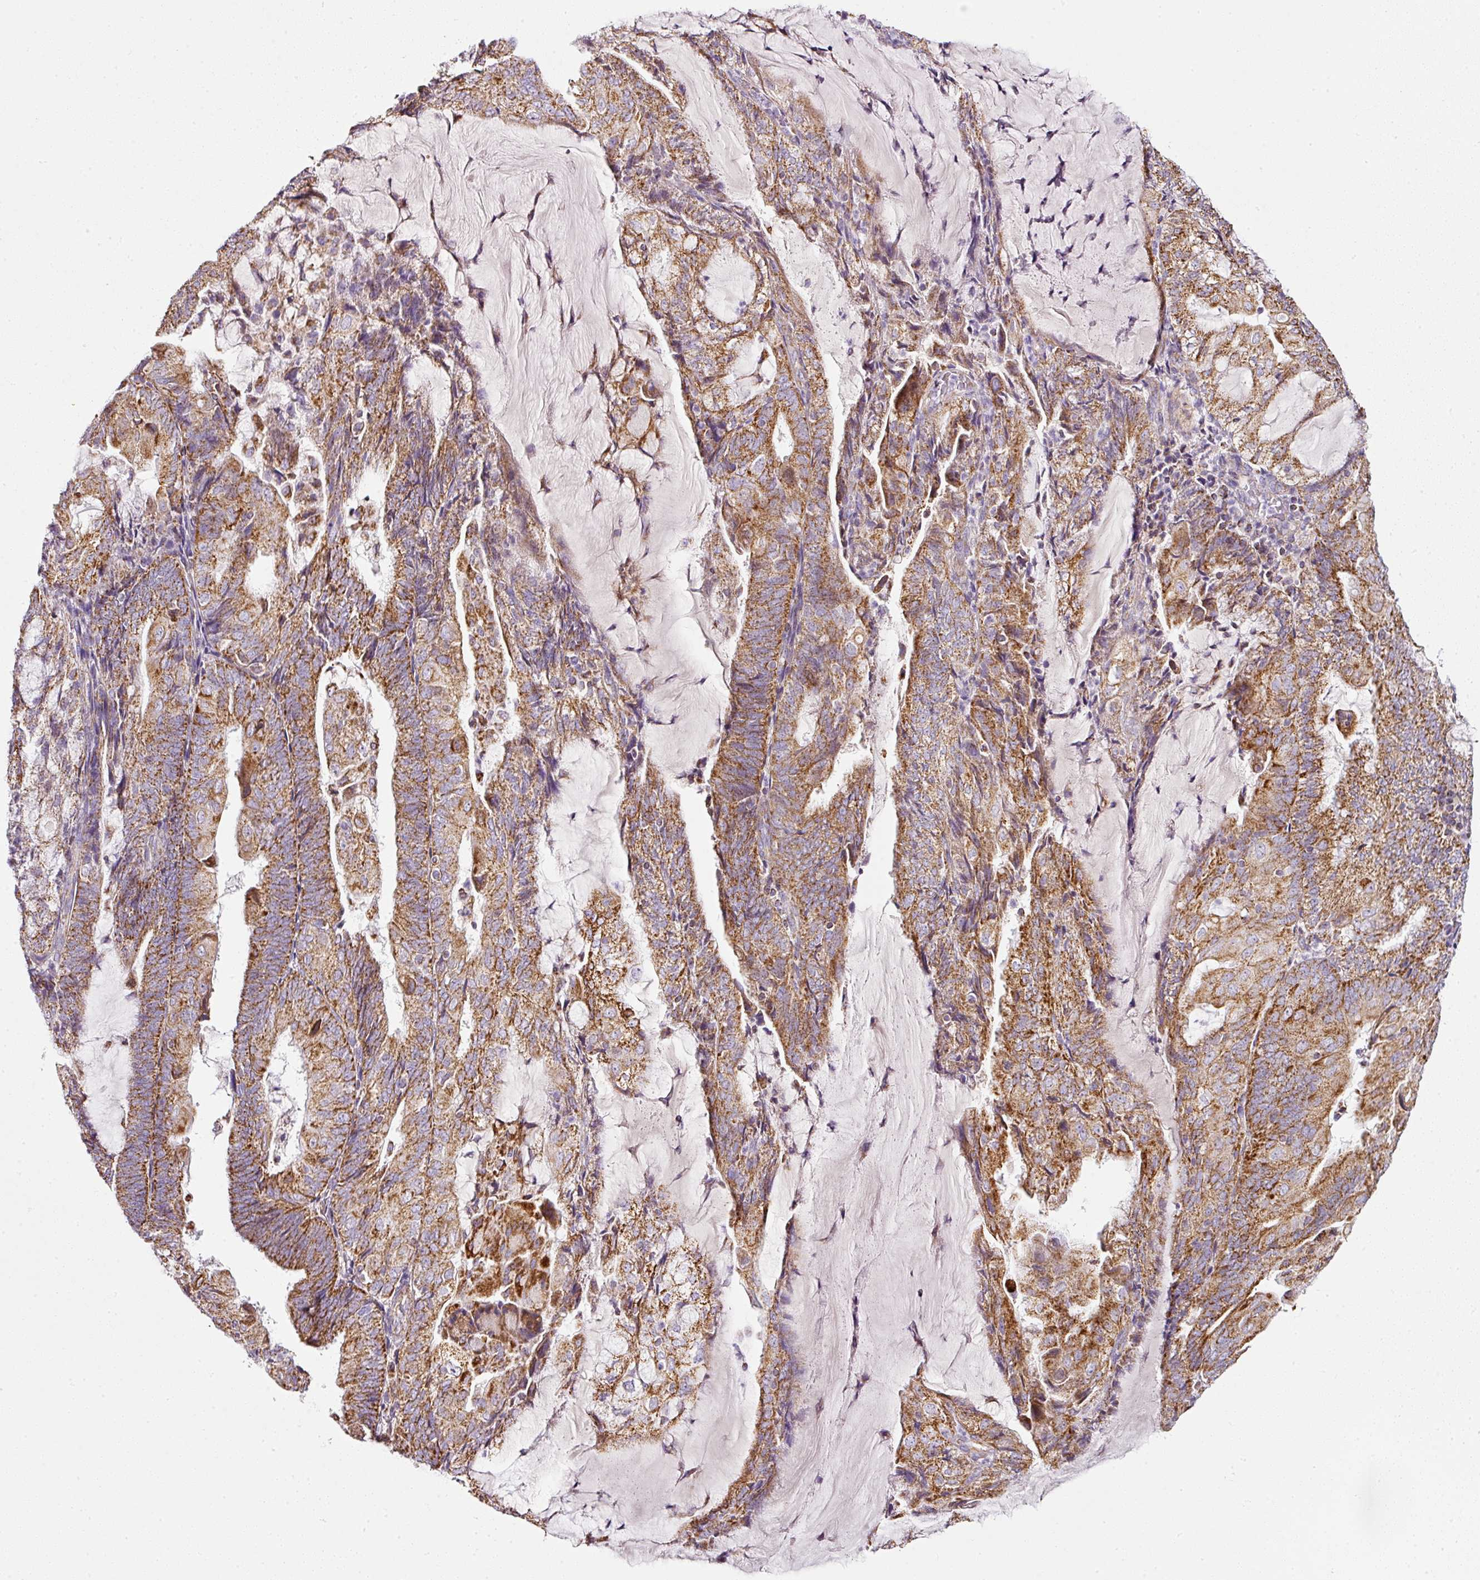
{"staining": {"intensity": "moderate", "quantity": ">75%", "location": "cytoplasmic/membranous"}, "tissue": "endometrial cancer", "cell_type": "Tumor cells", "image_type": "cancer", "snomed": [{"axis": "morphology", "description": "Adenocarcinoma, NOS"}, {"axis": "topography", "description": "Endometrium"}], "caption": "A photomicrograph of adenocarcinoma (endometrial) stained for a protein reveals moderate cytoplasmic/membranous brown staining in tumor cells. The staining is performed using DAB brown chromogen to label protein expression. The nuclei are counter-stained blue using hematoxylin.", "gene": "SDHA", "patient": {"sex": "female", "age": 81}}